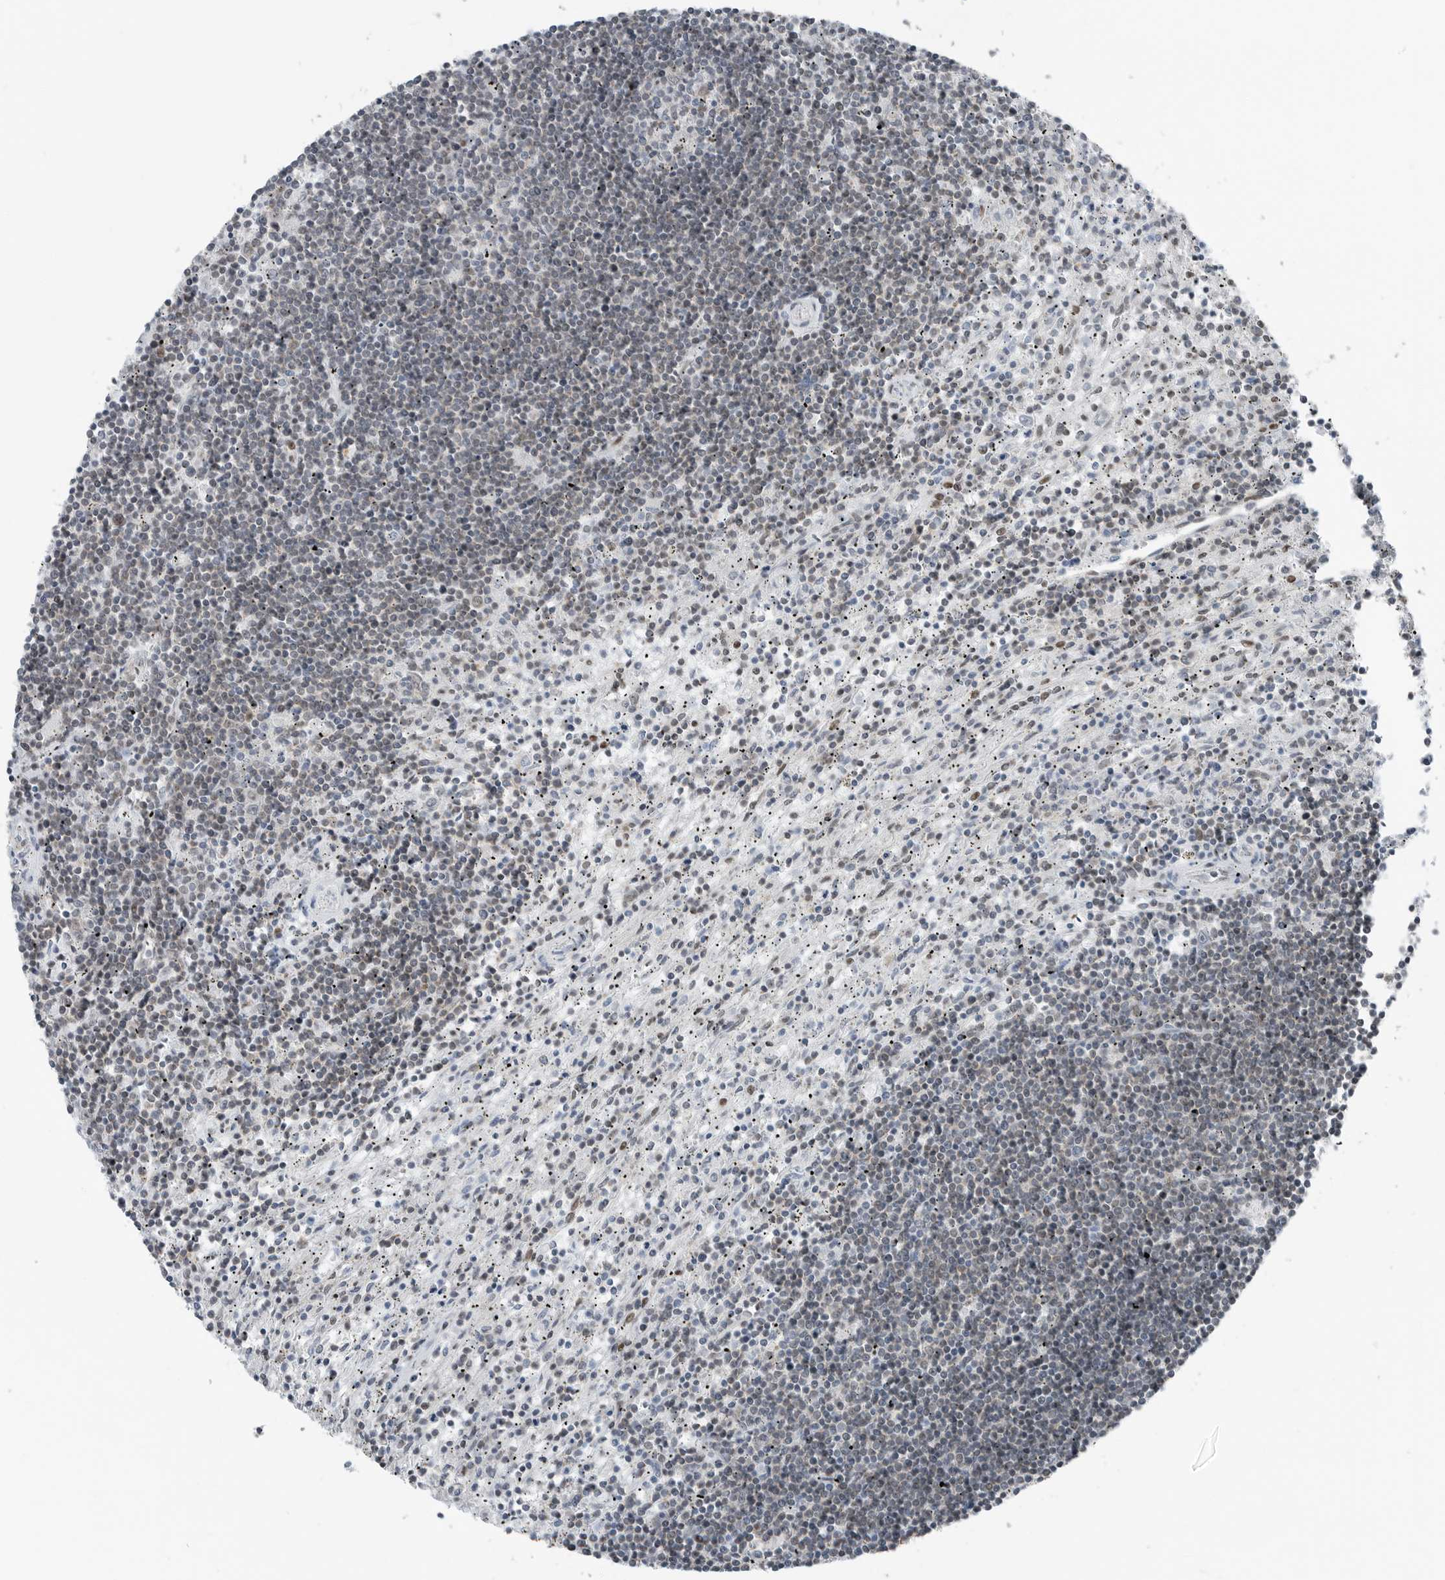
{"staining": {"intensity": "negative", "quantity": "none", "location": "none"}, "tissue": "lymphoma", "cell_type": "Tumor cells", "image_type": "cancer", "snomed": [{"axis": "morphology", "description": "Malignant lymphoma, non-Hodgkin's type, Low grade"}, {"axis": "topography", "description": "Spleen"}], "caption": "High magnification brightfield microscopy of low-grade malignant lymphoma, non-Hodgkin's type stained with DAB (3,3'-diaminobenzidine) (brown) and counterstained with hematoxylin (blue): tumor cells show no significant staining.", "gene": "BLZF1", "patient": {"sex": "male", "age": 76}}